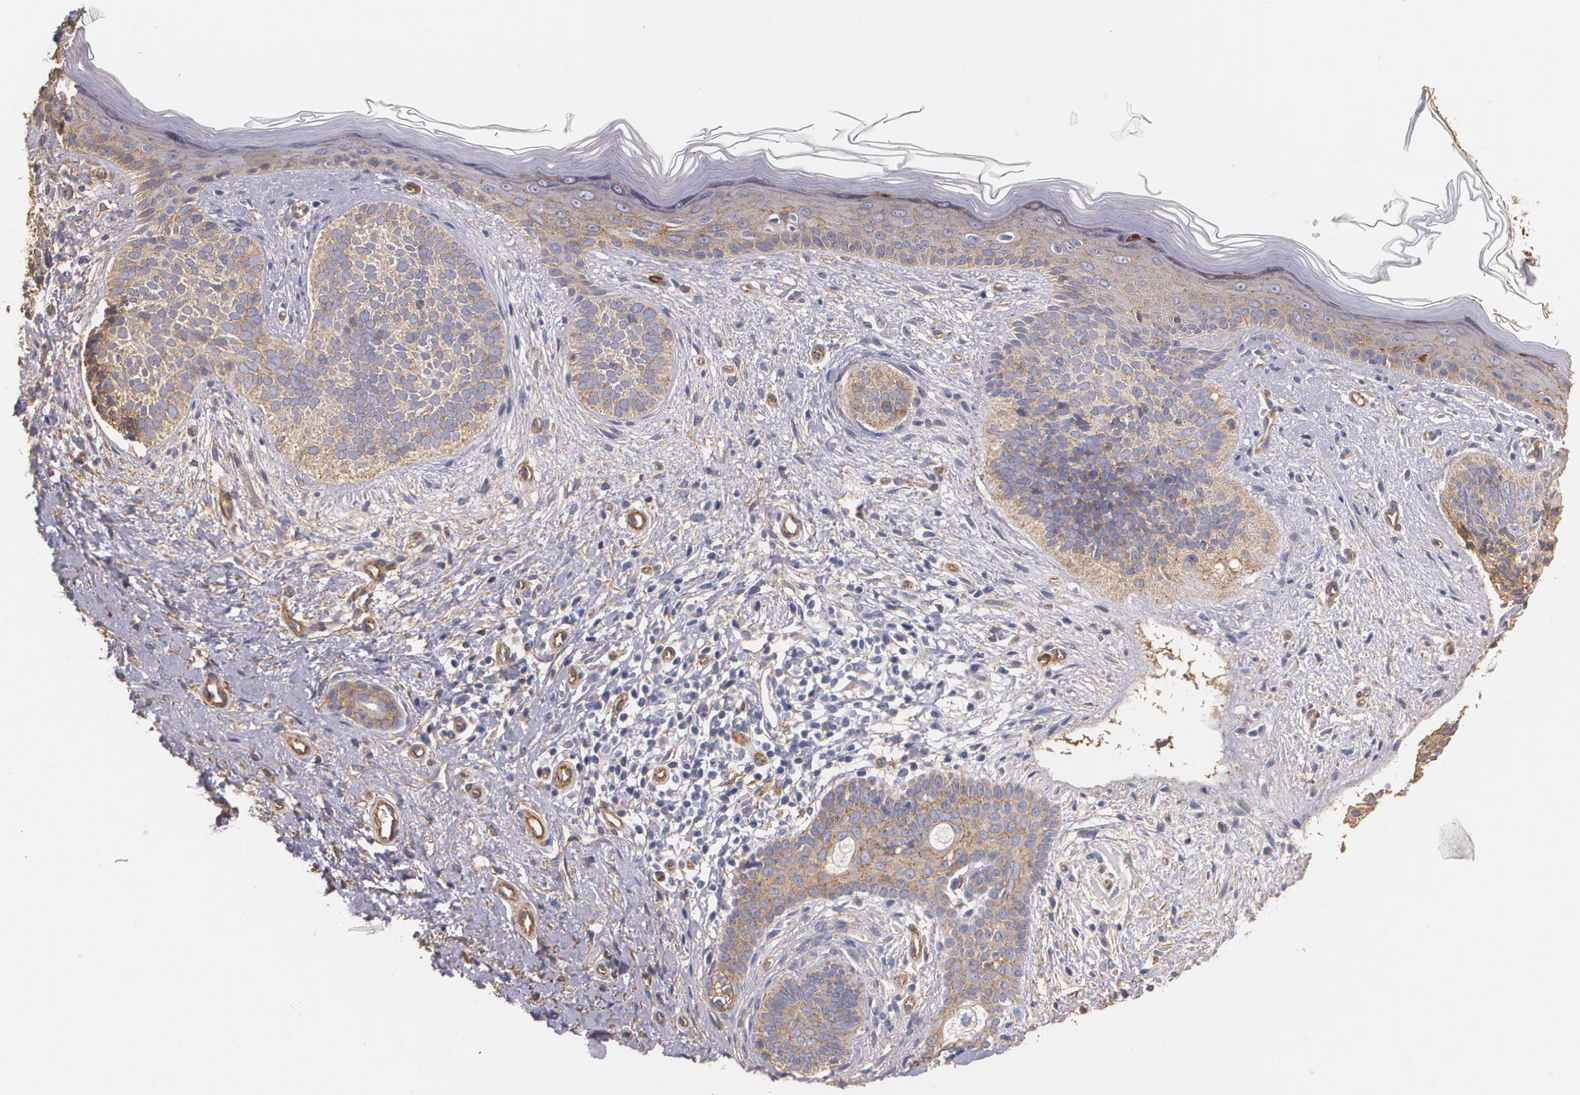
{"staining": {"intensity": "moderate", "quantity": ">75%", "location": "cytoplasmic/membranous"}, "tissue": "skin cancer", "cell_type": "Tumor cells", "image_type": "cancer", "snomed": [{"axis": "morphology", "description": "Basal cell carcinoma"}, {"axis": "topography", "description": "Skin"}], "caption": "Tumor cells demonstrate medium levels of moderate cytoplasmic/membranous expression in approximately >75% of cells in human skin basal cell carcinoma.", "gene": "TJP1", "patient": {"sex": "female", "age": 78}}